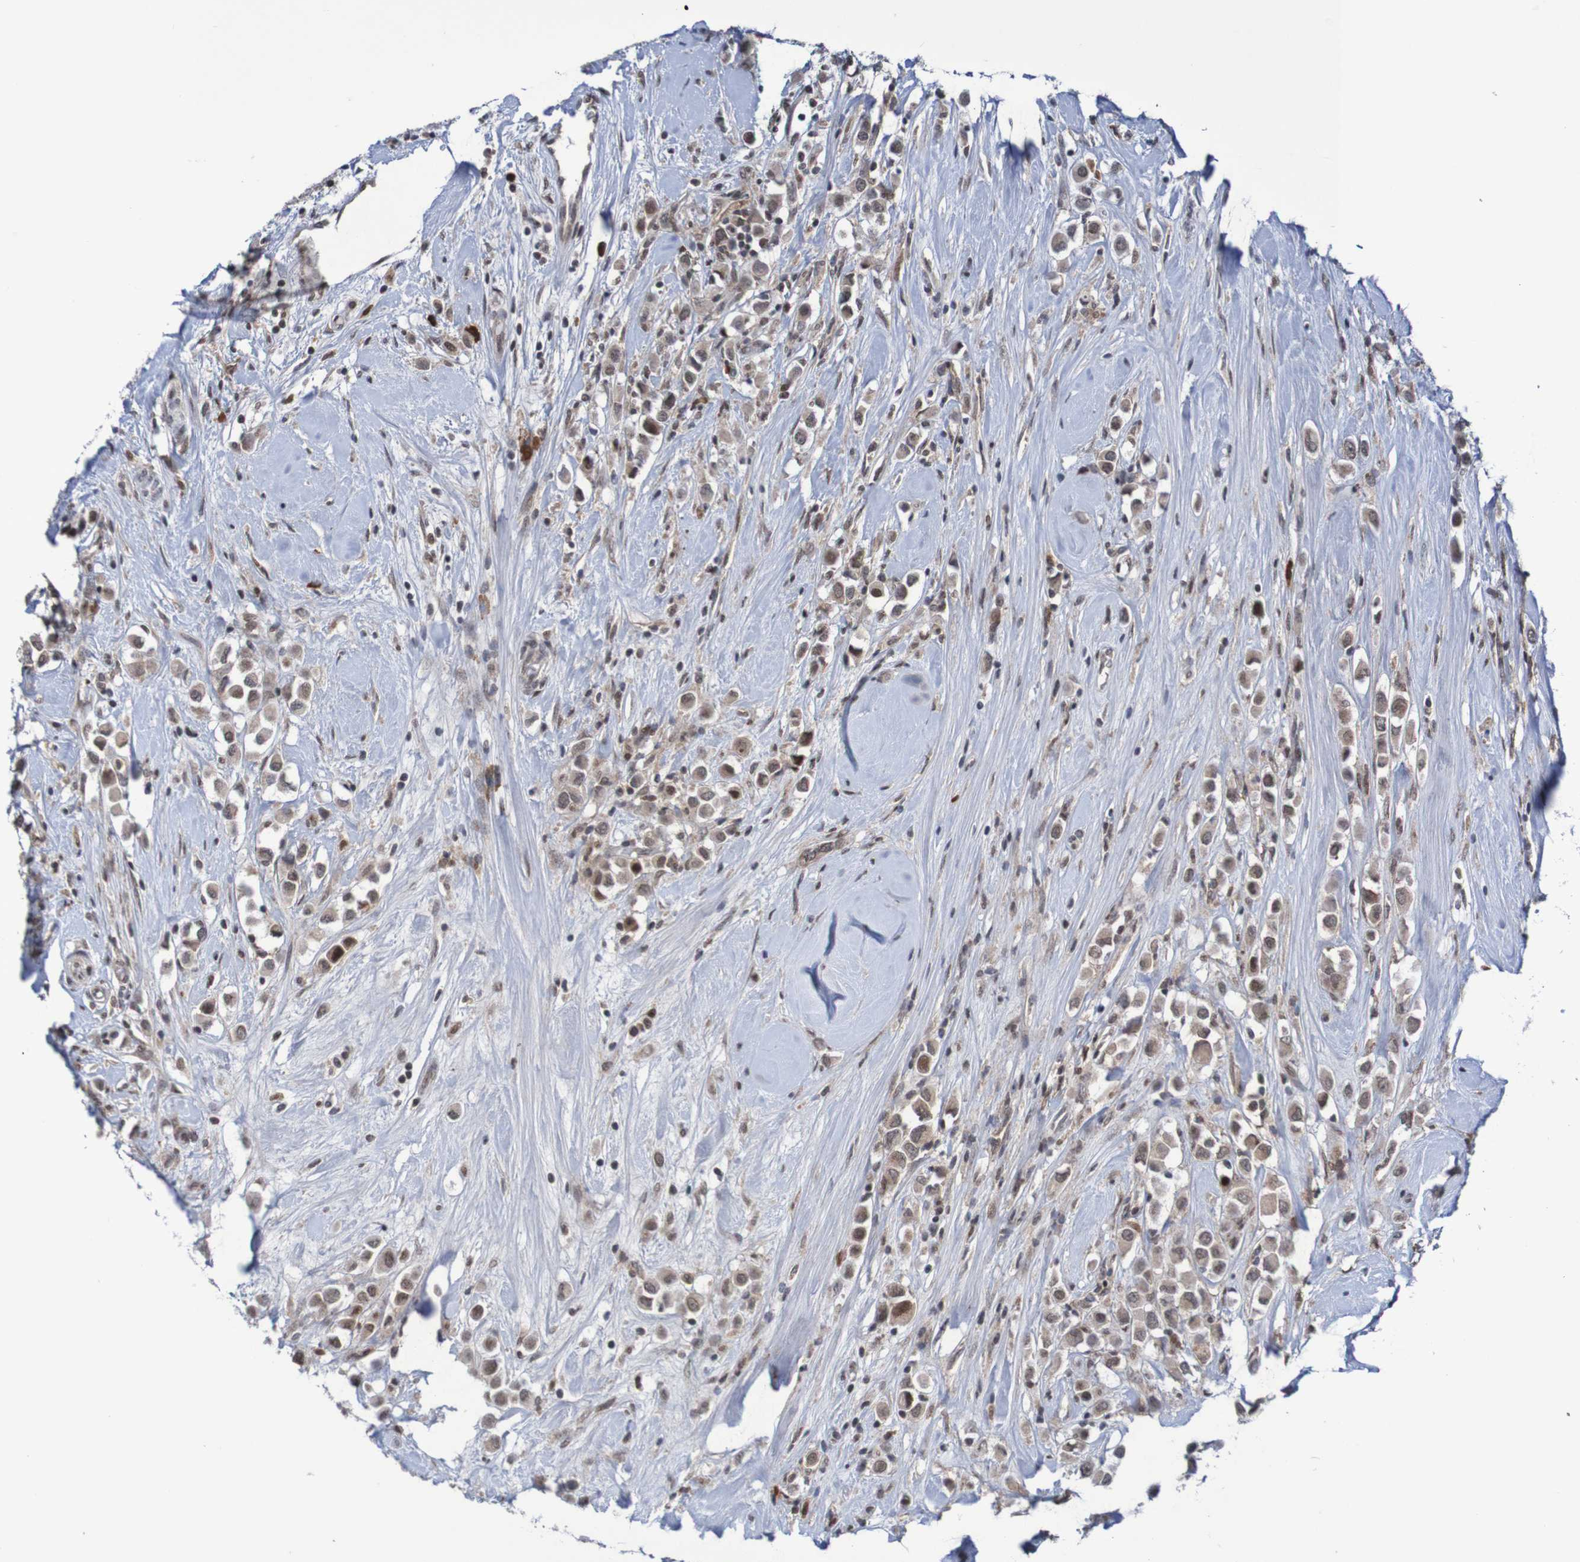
{"staining": {"intensity": "moderate", "quantity": ">75%", "location": "cytoplasmic/membranous,nuclear"}, "tissue": "breast cancer", "cell_type": "Tumor cells", "image_type": "cancer", "snomed": [{"axis": "morphology", "description": "Duct carcinoma"}, {"axis": "topography", "description": "Breast"}], "caption": "IHC (DAB (3,3'-diaminobenzidine)) staining of human breast cancer demonstrates moderate cytoplasmic/membranous and nuclear protein expression in approximately >75% of tumor cells.", "gene": "ITLN1", "patient": {"sex": "female", "age": 61}}